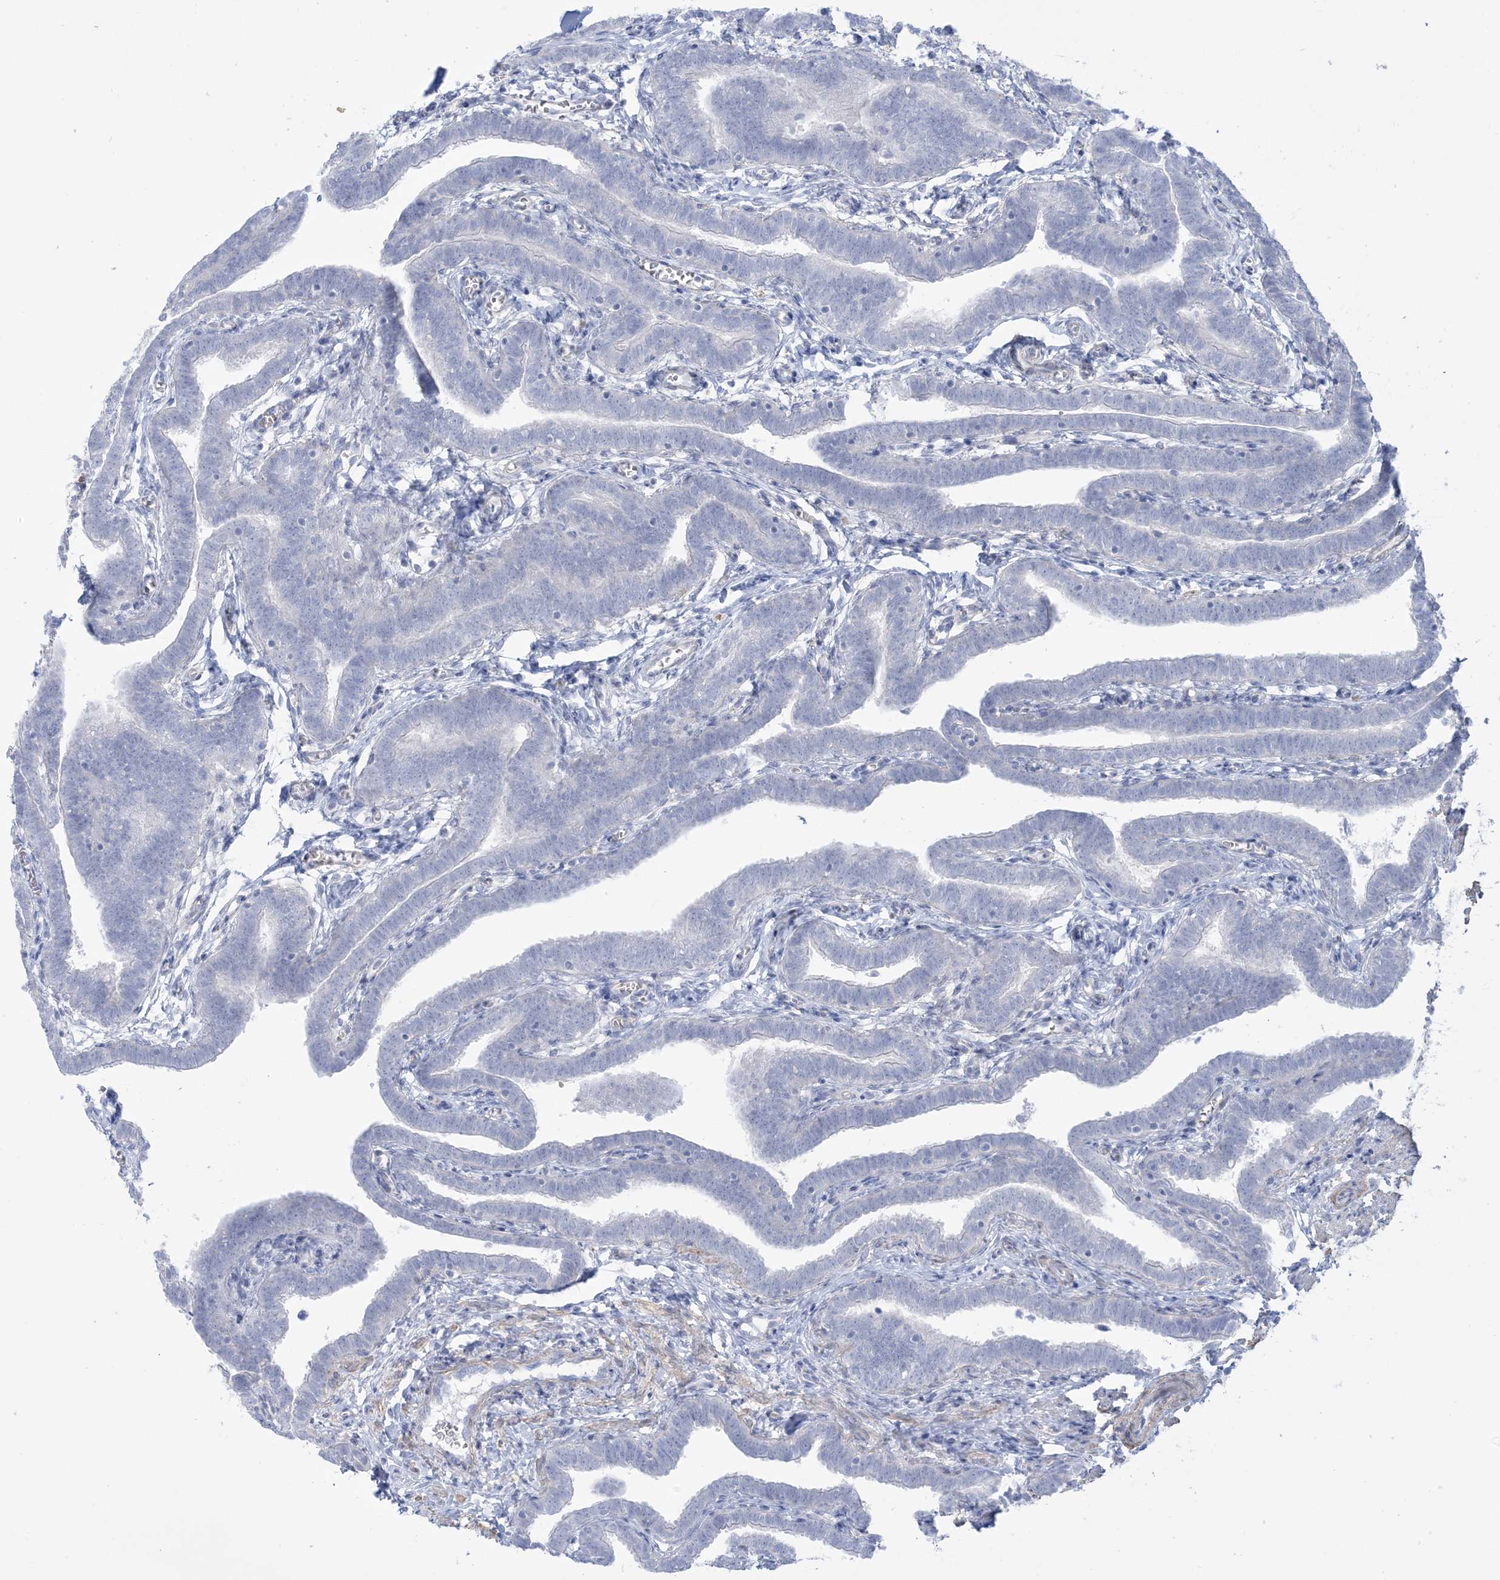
{"staining": {"intensity": "negative", "quantity": "none", "location": "none"}, "tissue": "fallopian tube", "cell_type": "Glandular cells", "image_type": "normal", "snomed": [{"axis": "morphology", "description": "Normal tissue, NOS"}, {"axis": "topography", "description": "Fallopian tube"}], "caption": "Immunohistochemistry micrograph of unremarkable fallopian tube: fallopian tube stained with DAB (3,3'-diaminobenzidine) reveals no significant protein positivity in glandular cells.", "gene": "AGXT", "patient": {"sex": "female", "age": 36}}